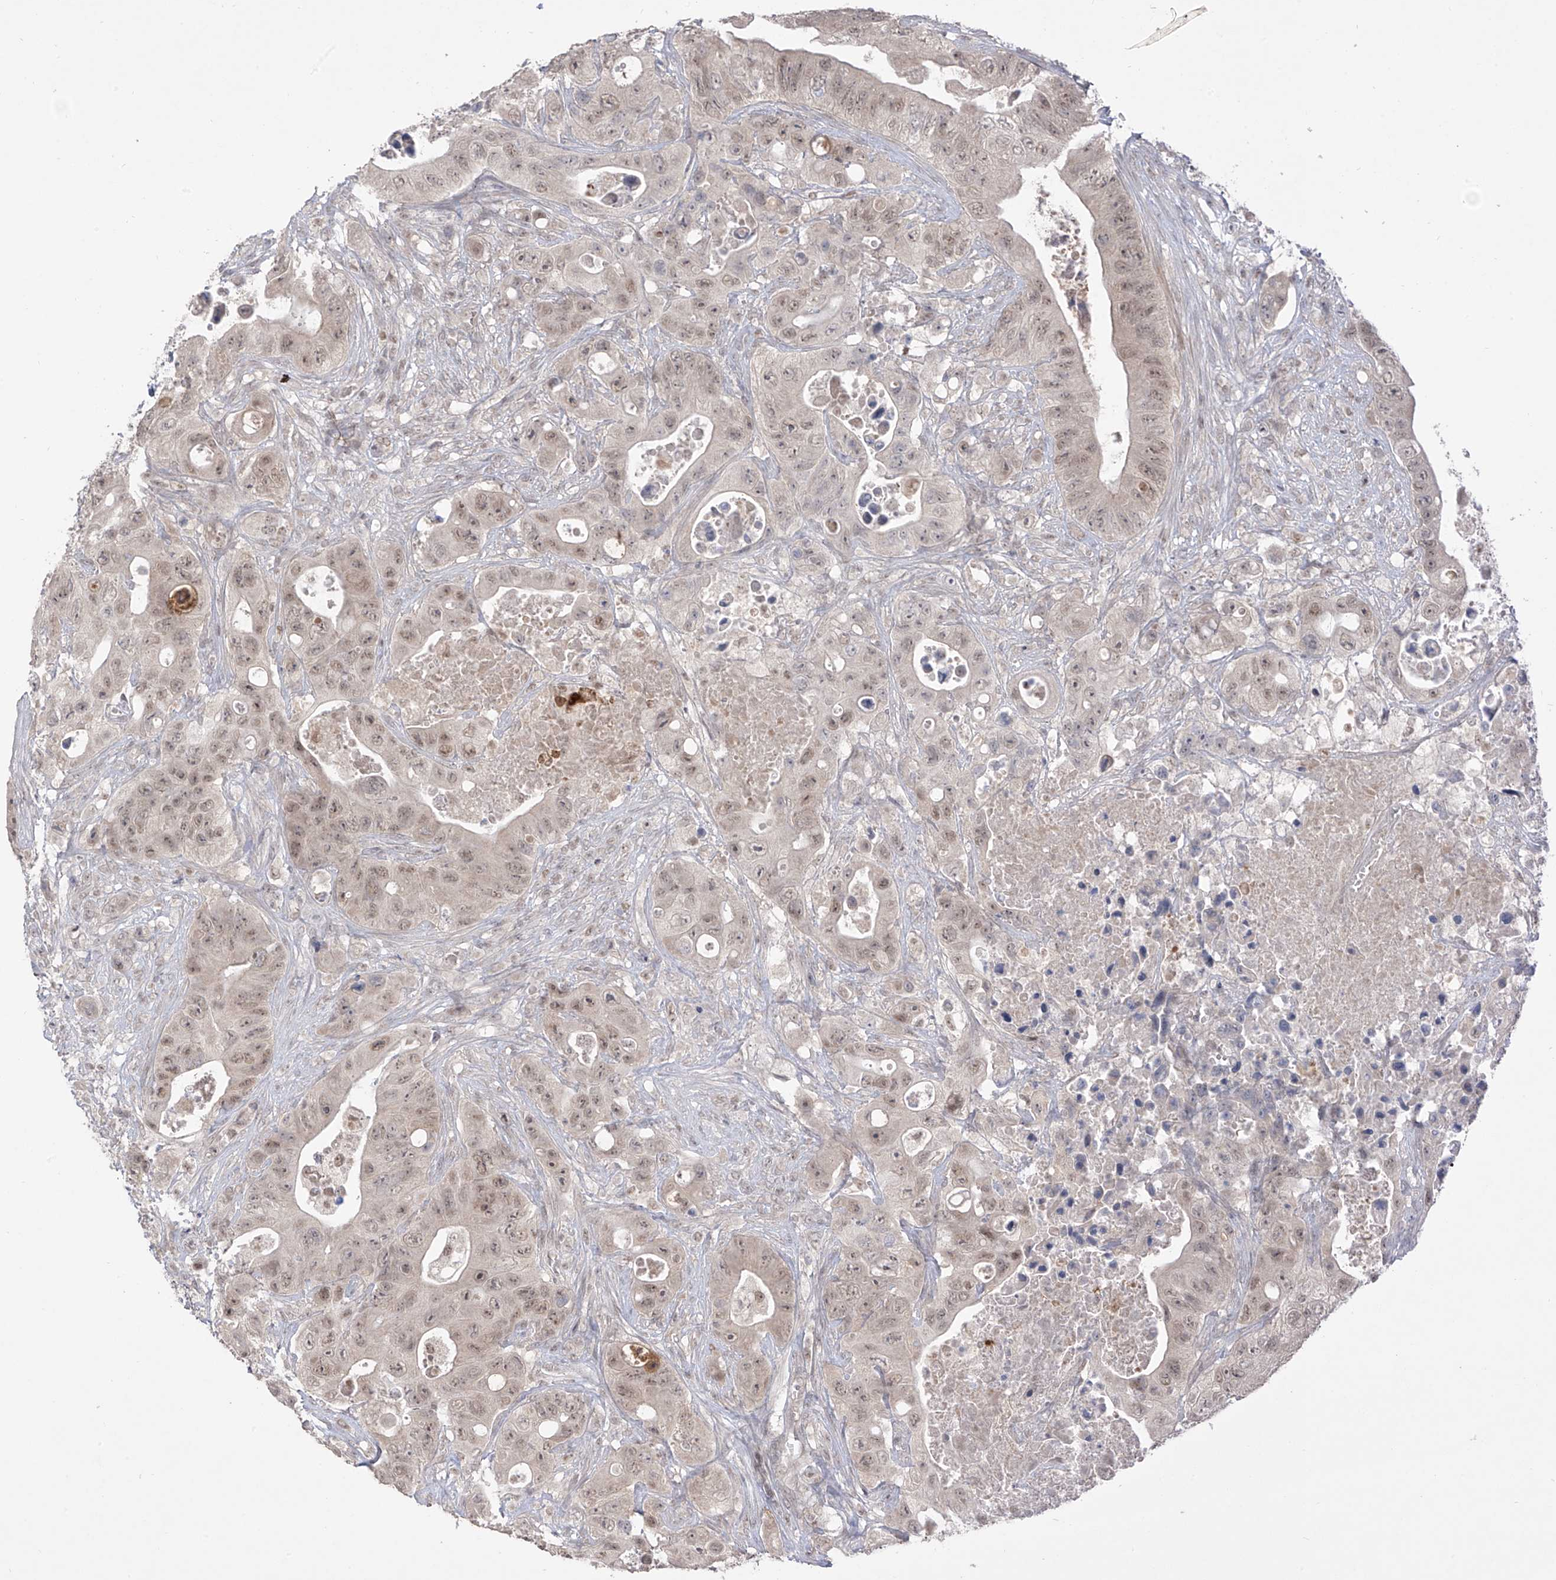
{"staining": {"intensity": "weak", "quantity": ">75%", "location": "nuclear"}, "tissue": "colorectal cancer", "cell_type": "Tumor cells", "image_type": "cancer", "snomed": [{"axis": "morphology", "description": "Adenocarcinoma, NOS"}, {"axis": "topography", "description": "Colon"}], "caption": "Protein staining displays weak nuclear positivity in about >75% of tumor cells in colorectal adenocarcinoma. The staining was performed using DAB, with brown indicating positive protein expression. Nuclei are stained blue with hematoxylin.", "gene": "OGT", "patient": {"sex": "female", "age": 46}}